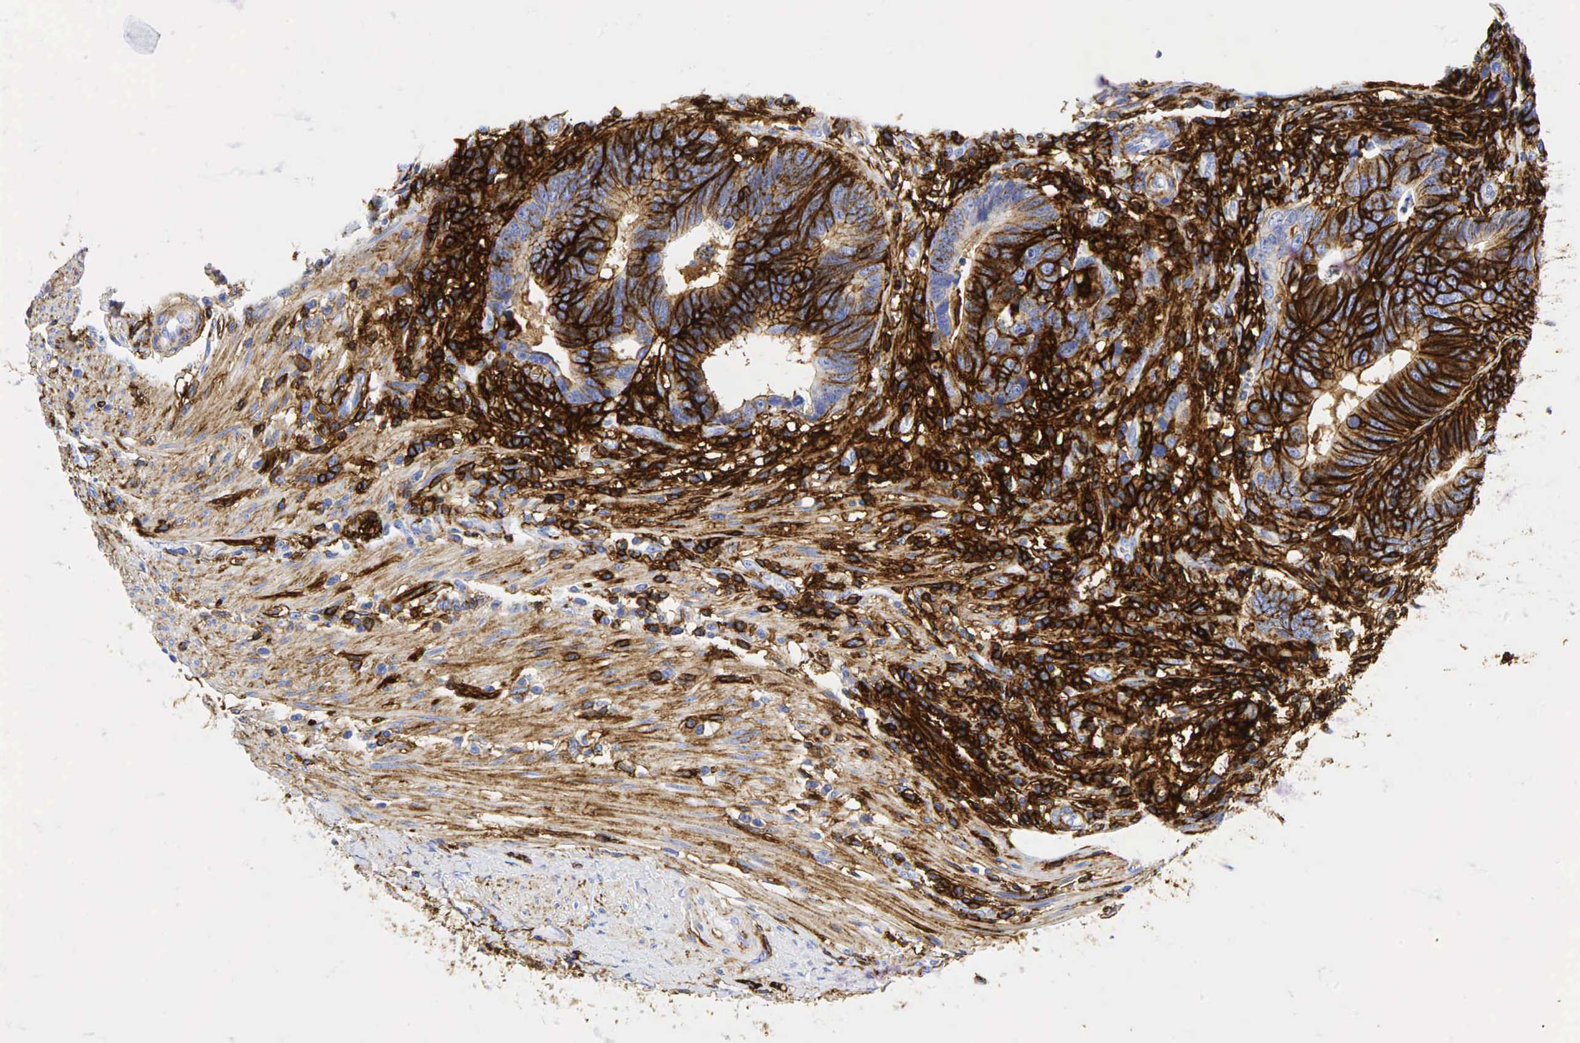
{"staining": {"intensity": "moderate", "quantity": "25%-75%", "location": "cytoplasmic/membranous"}, "tissue": "colorectal cancer", "cell_type": "Tumor cells", "image_type": "cancer", "snomed": [{"axis": "morphology", "description": "Adenocarcinoma, NOS"}, {"axis": "topography", "description": "Colon"}], "caption": "IHC histopathology image of adenocarcinoma (colorectal) stained for a protein (brown), which displays medium levels of moderate cytoplasmic/membranous staining in approximately 25%-75% of tumor cells.", "gene": "CD44", "patient": {"sex": "female", "age": 78}}